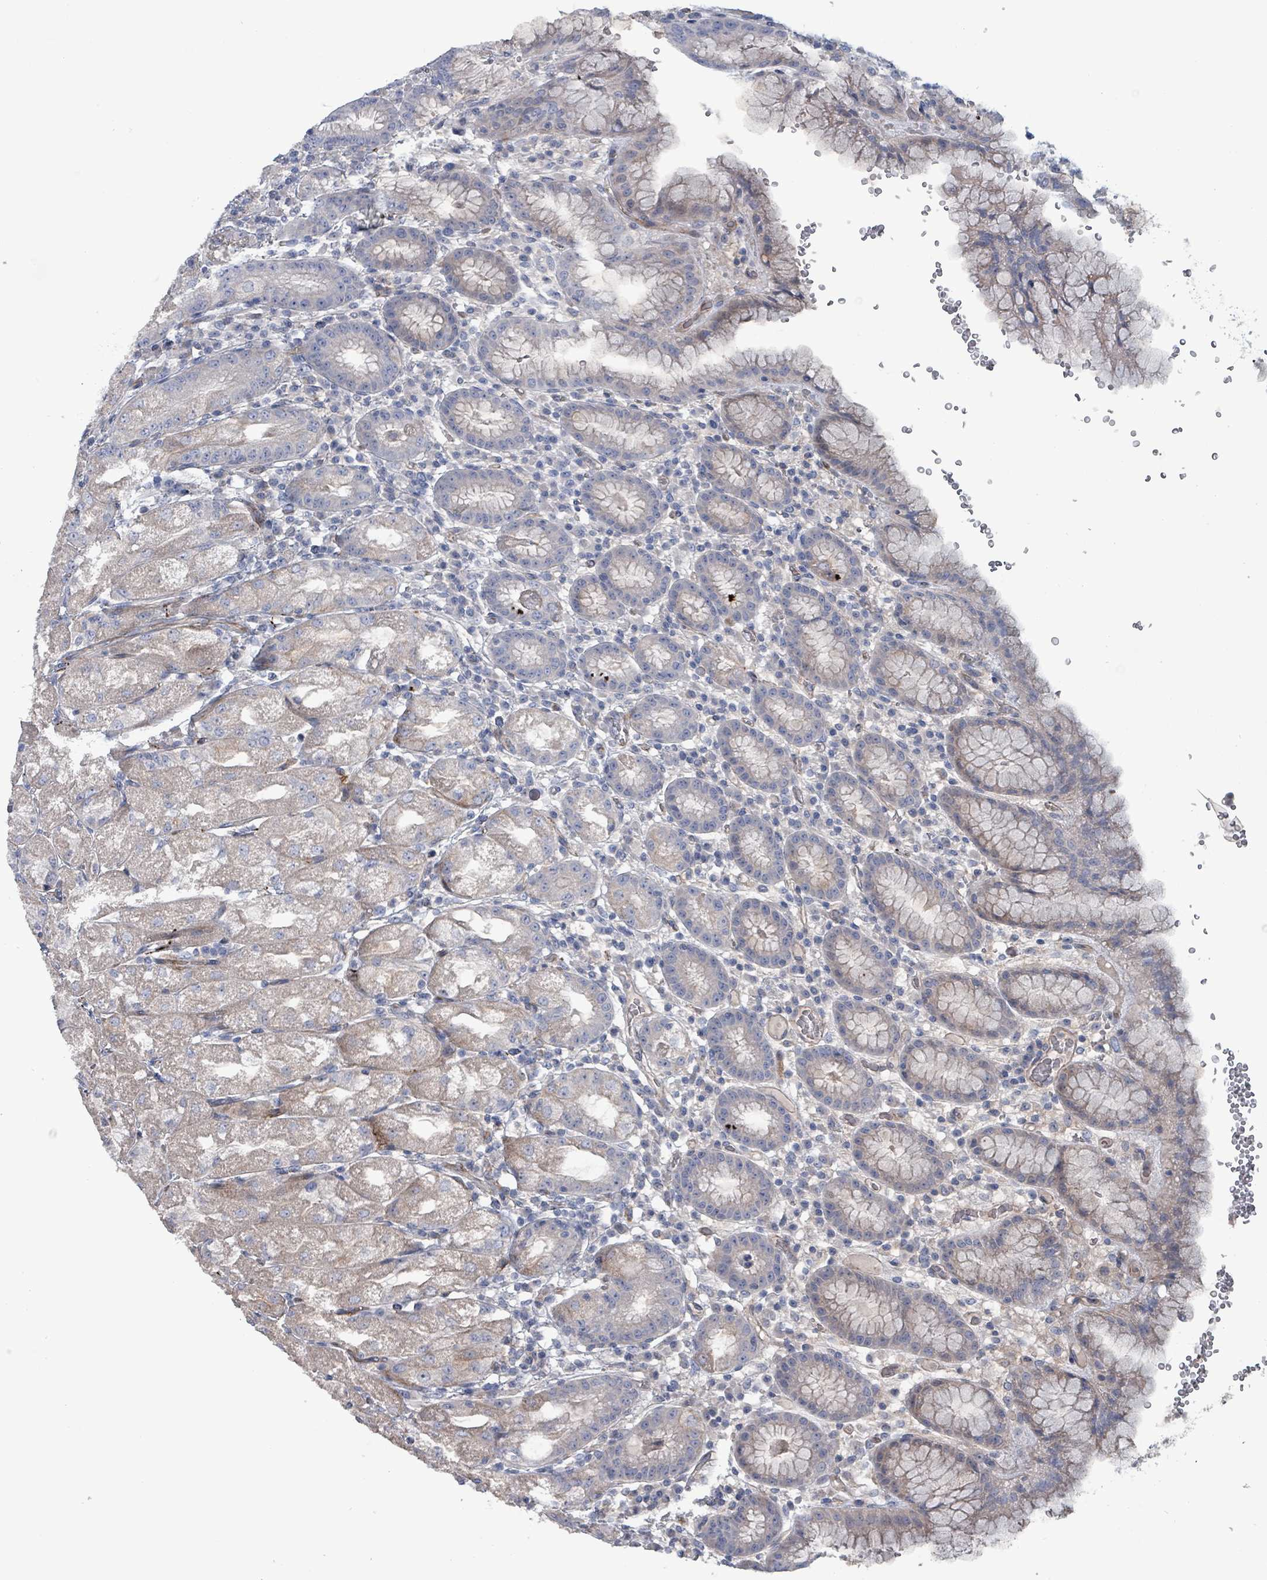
{"staining": {"intensity": "strong", "quantity": "<25%", "location": "cytoplasmic/membranous"}, "tissue": "stomach", "cell_type": "Glandular cells", "image_type": "normal", "snomed": [{"axis": "morphology", "description": "Normal tissue, NOS"}, {"axis": "topography", "description": "Stomach, upper"}], "caption": "Immunohistochemistry (IHC) (DAB) staining of unremarkable human stomach reveals strong cytoplasmic/membranous protein expression in about <25% of glandular cells.", "gene": "TAAR5", "patient": {"sex": "male", "age": 52}}